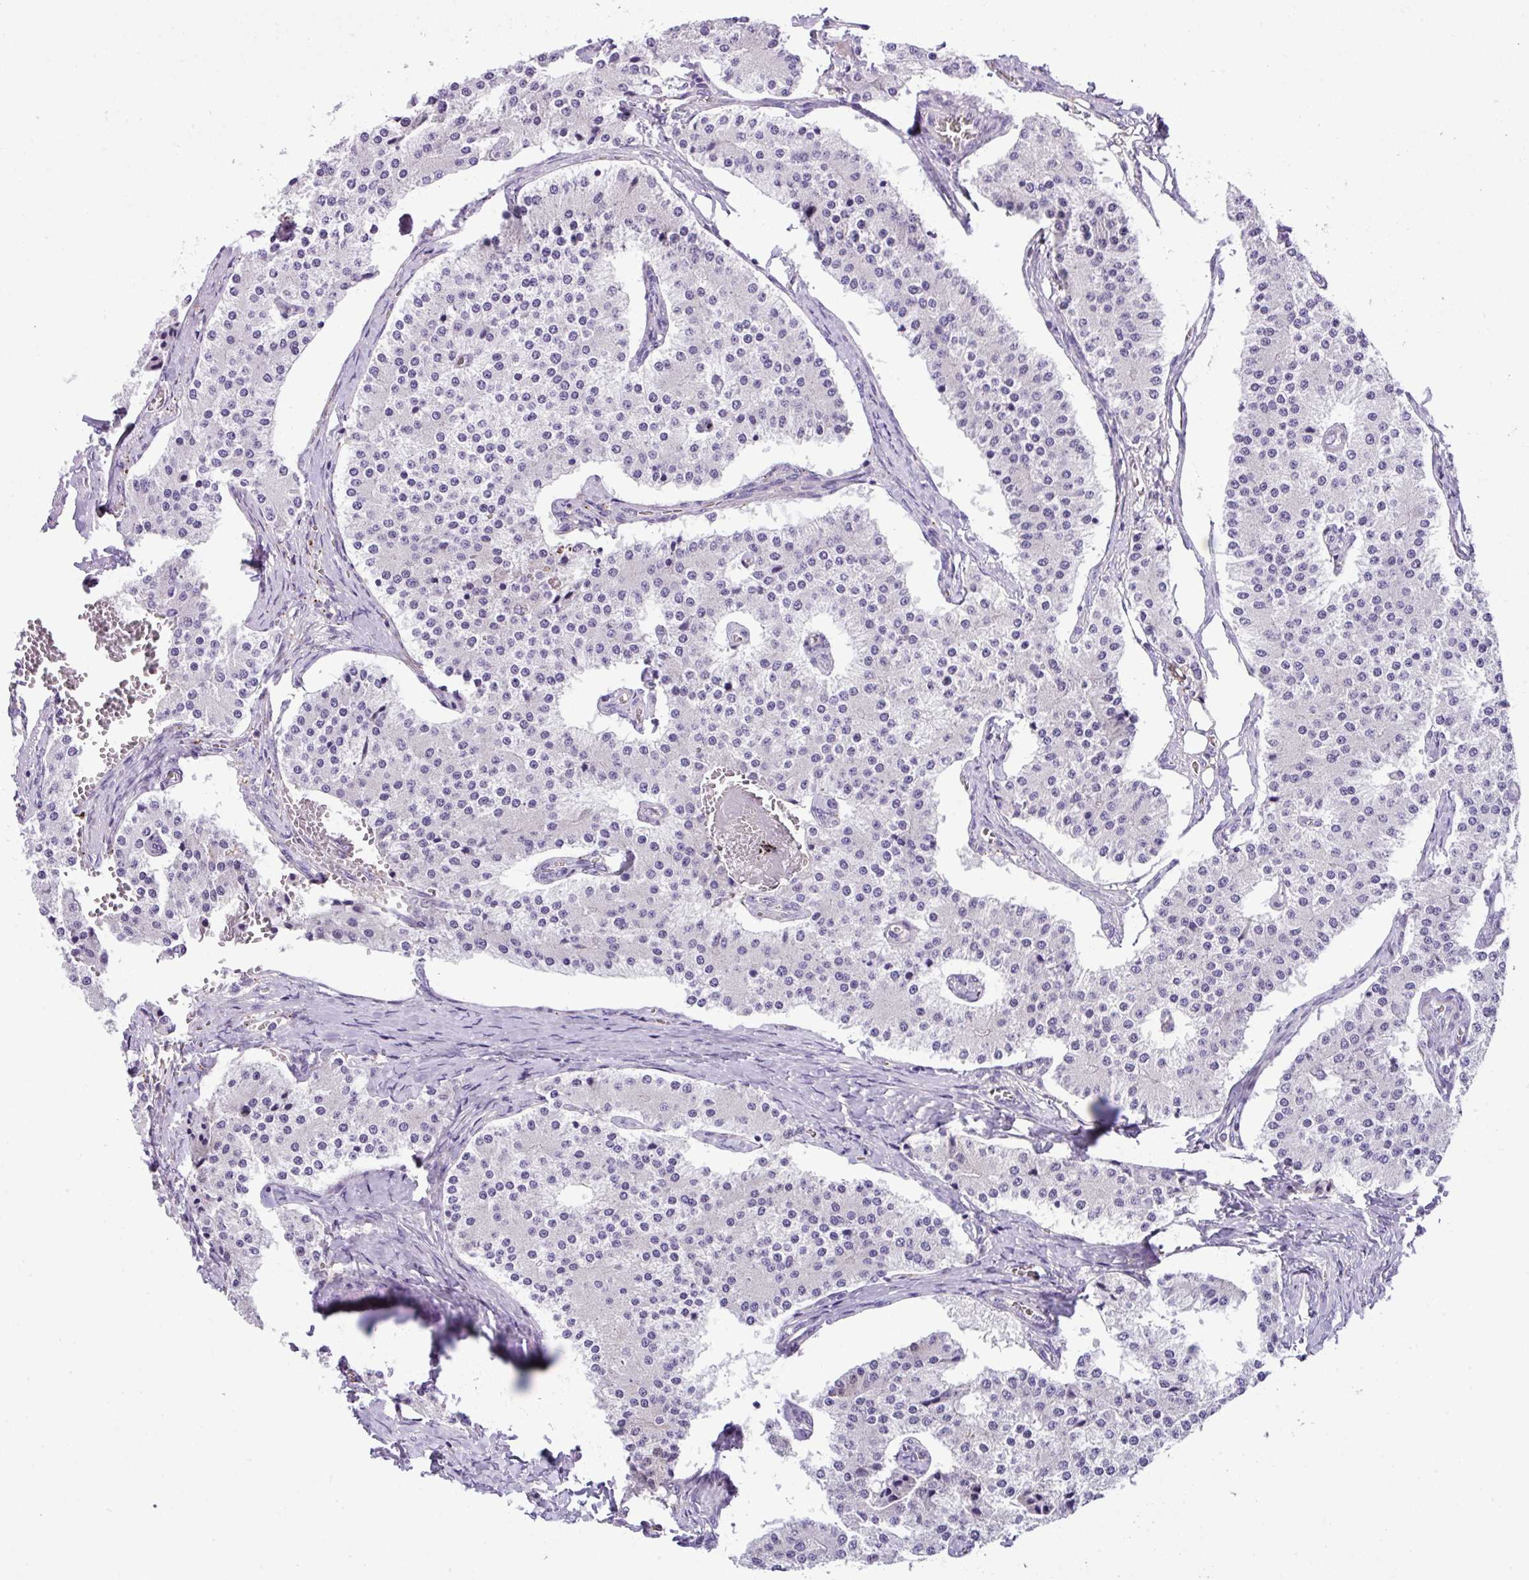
{"staining": {"intensity": "negative", "quantity": "none", "location": "none"}, "tissue": "carcinoid", "cell_type": "Tumor cells", "image_type": "cancer", "snomed": [{"axis": "morphology", "description": "Carcinoid, malignant, NOS"}, {"axis": "topography", "description": "Colon"}], "caption": "A photomicrograph of carcinoid stained for a protein demonstrates no brown staining in tumor cells. (DAB immunohistochemistry (IHC) with hematoxylin counter stain).", "gene": "DNAL1", "patient": {"sex": "female", "age": 52}}